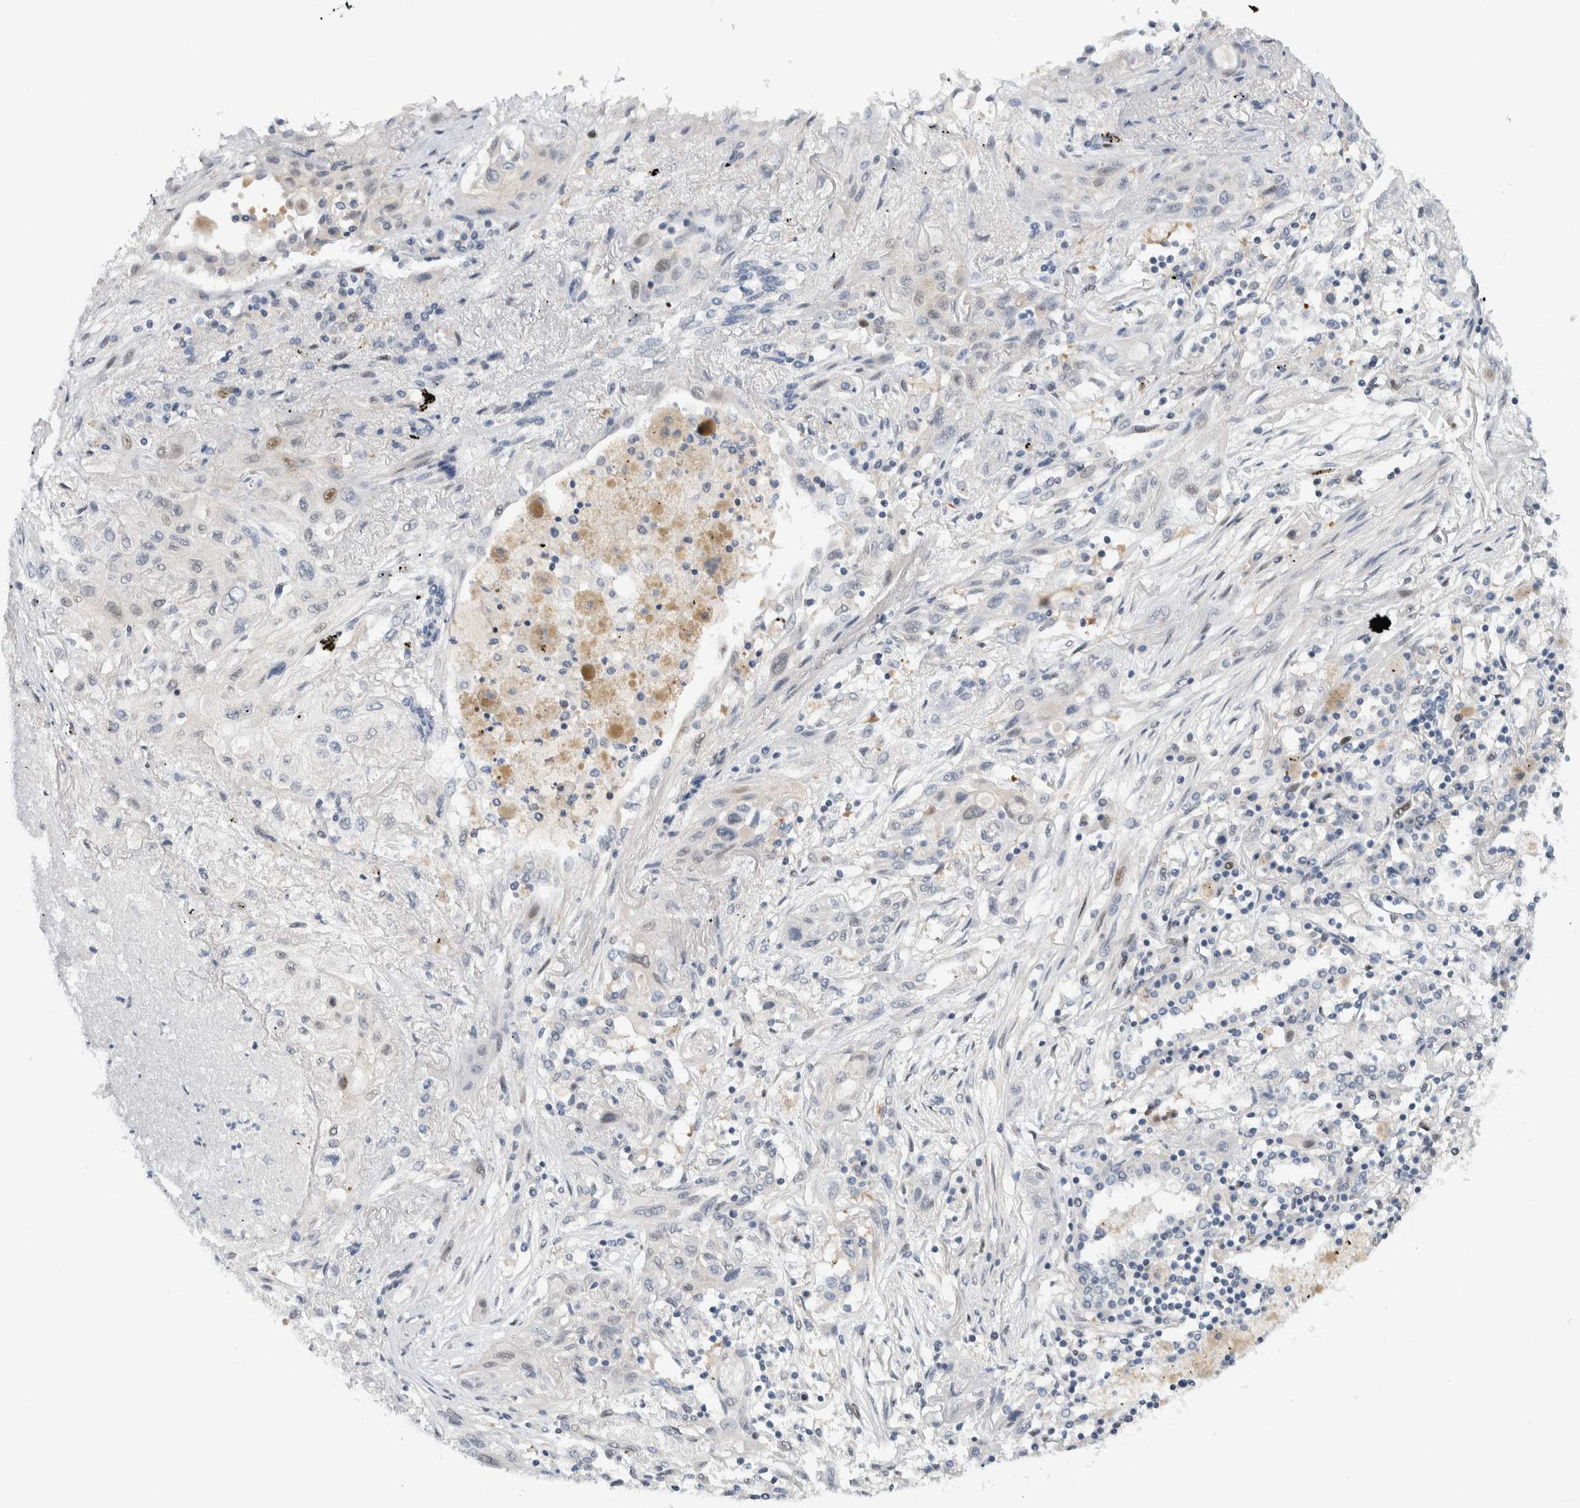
{"staining": {"intensity": "negative", "quantity": "none", "location": "none"}, "tissue": "lung cancer", "cell_type": "Tumor cells", "image_type": "cancer", "snomed": [{"axis": "morphology", "description": "Squamous cell carcinoma, NOS"}, {"axis": "topography", "description": "Lung"}], "caption": "Tumor cells show no significant protein expression in lung squamous cell carcinoma.", "gene": "NCR3LG1", "patient": {"sex": "female", "age": 47}}